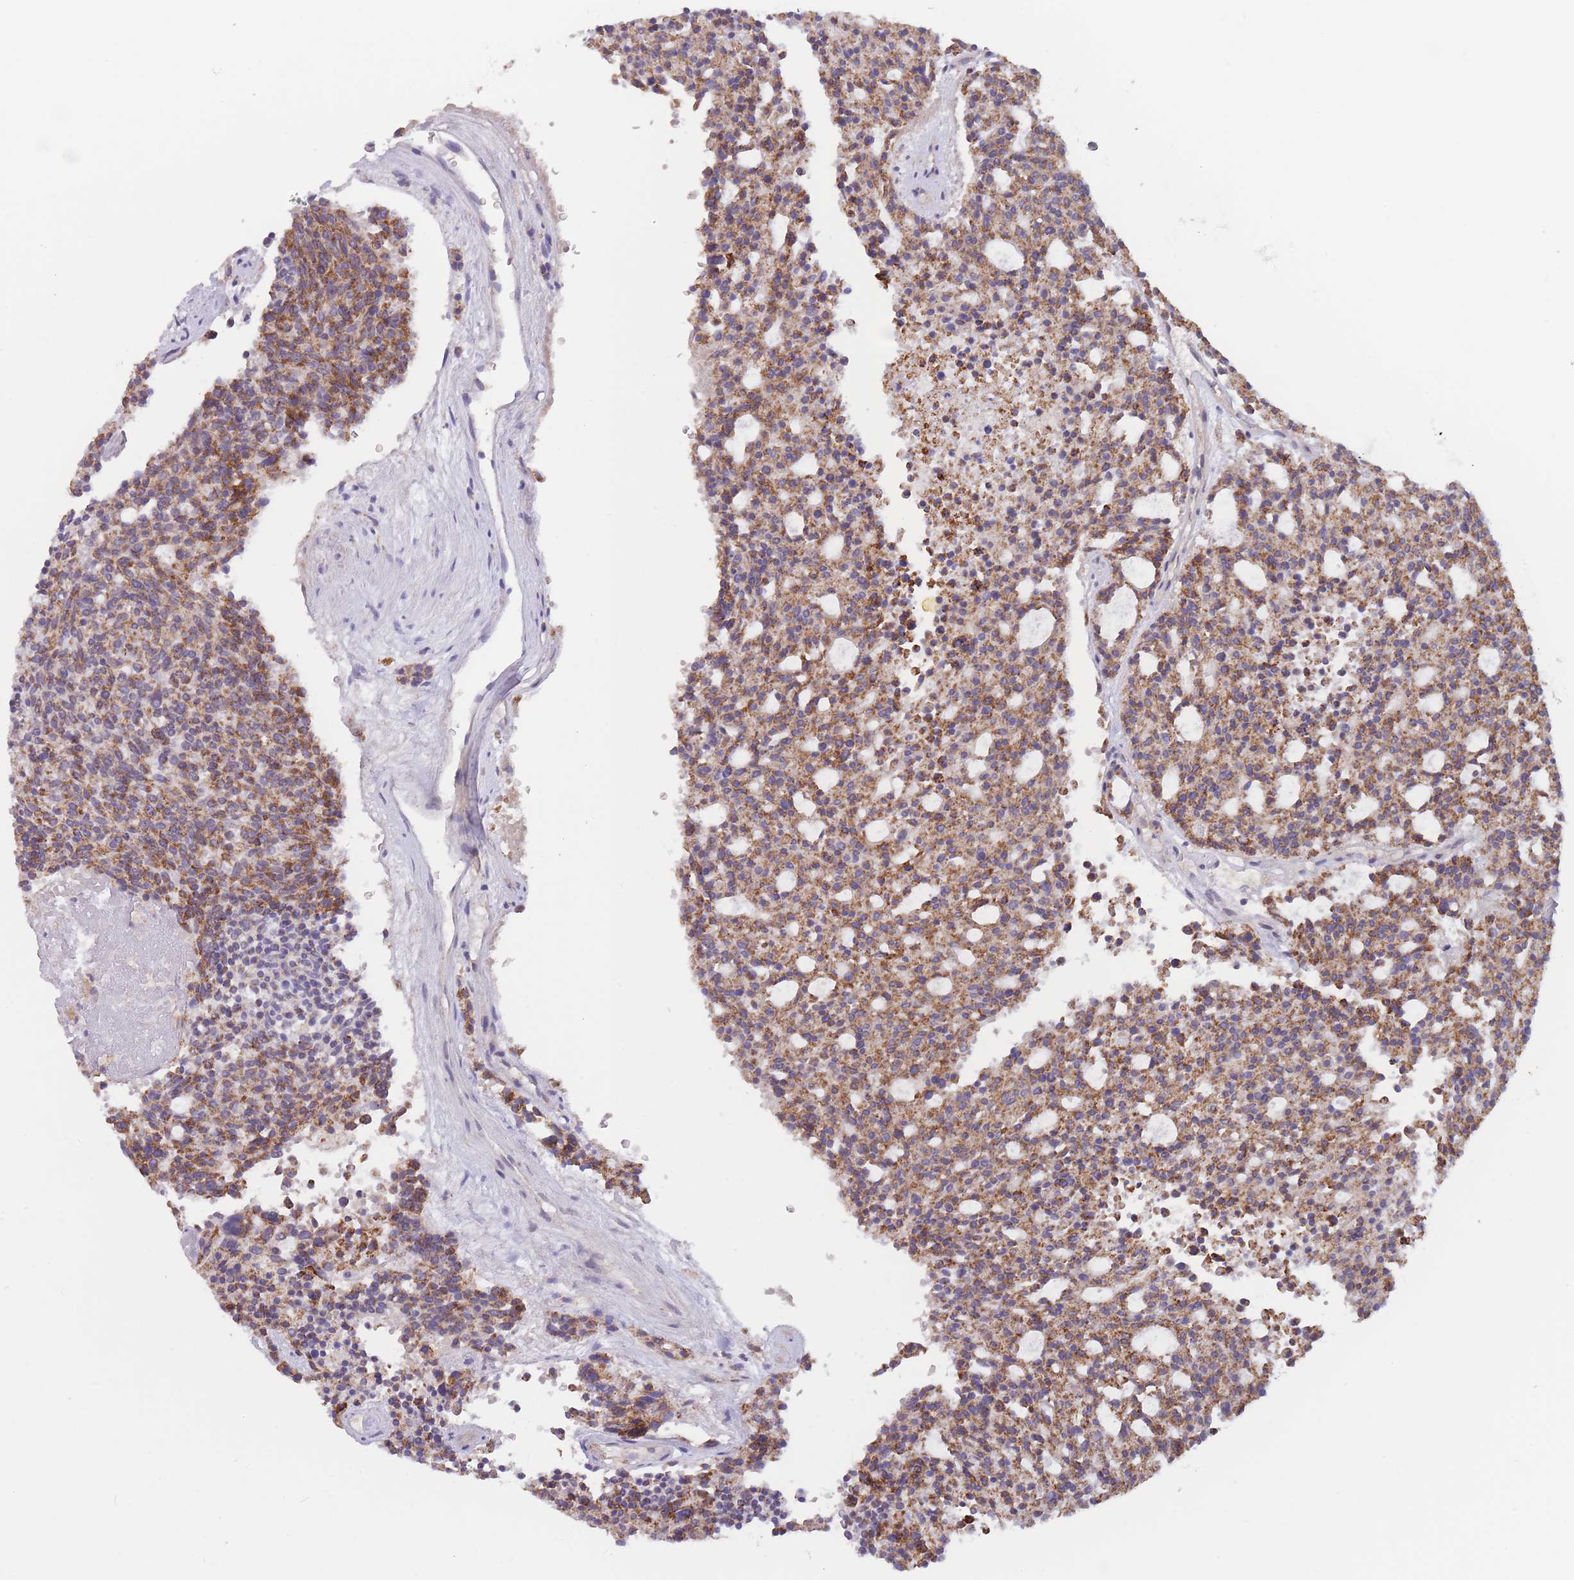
{"staining": {"intensity": "moderate", "quantity": ">75%", "location": "cytoplasmic/membranous"}, "tissue": "carcinoid", "cell_type": "Tumor cells", "image_type": "cancer", "snomed": [{"axis": "morphology", "description": "Carcinoid, malignant, NOS"}, {"axis": "topography", "description": "Pancreas"}], "caption": "The immunohistochemical stain highlights moderate cytoplasmic/membranous staining in tumor cells of carcinoid tissue.", "gene": "SLC25A42", "patient": {"sex": "female", "age": 54}}